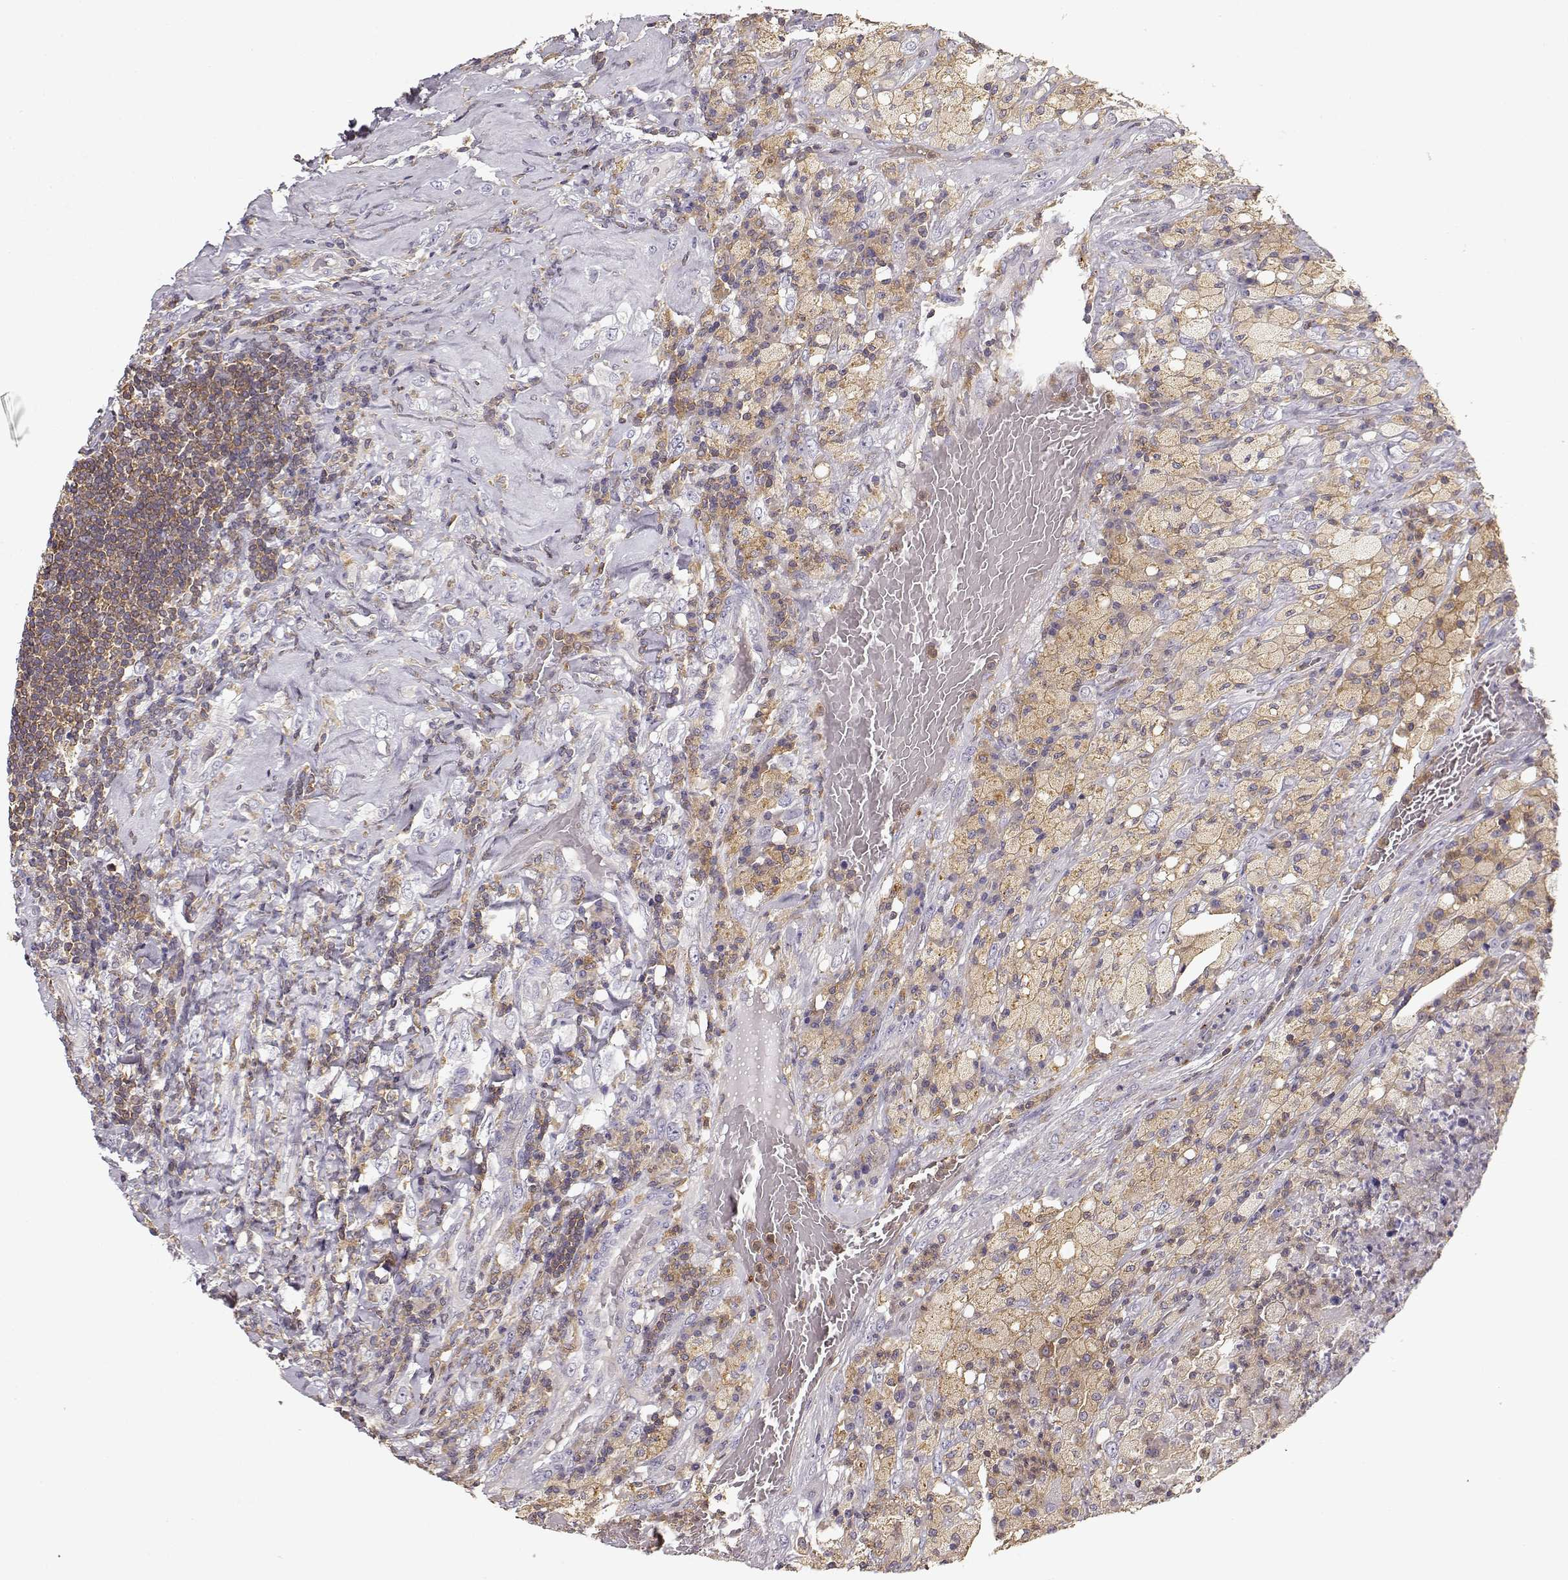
{"staining": {"intensity": "negative", "quantity": "none", "location": "none"}, "tissue": "testis cancer", "cell_type": "Tumor cells", "image_type": "cancer", "snomed": [{"axis": "morphology", "description": "Necrosis, NOS"}, {"axis": "morphology", "description": "Carcinoma, Embryonal, NOS"}, {"axis": "topography", "description": "Testis"}], "caption": "Immunohistochemistry (IHC) of testis embryonal carcinoma reveals no staining in tumor cells.", "gene": "VAV1", "patient": {"sex": "male", "age": 19}}